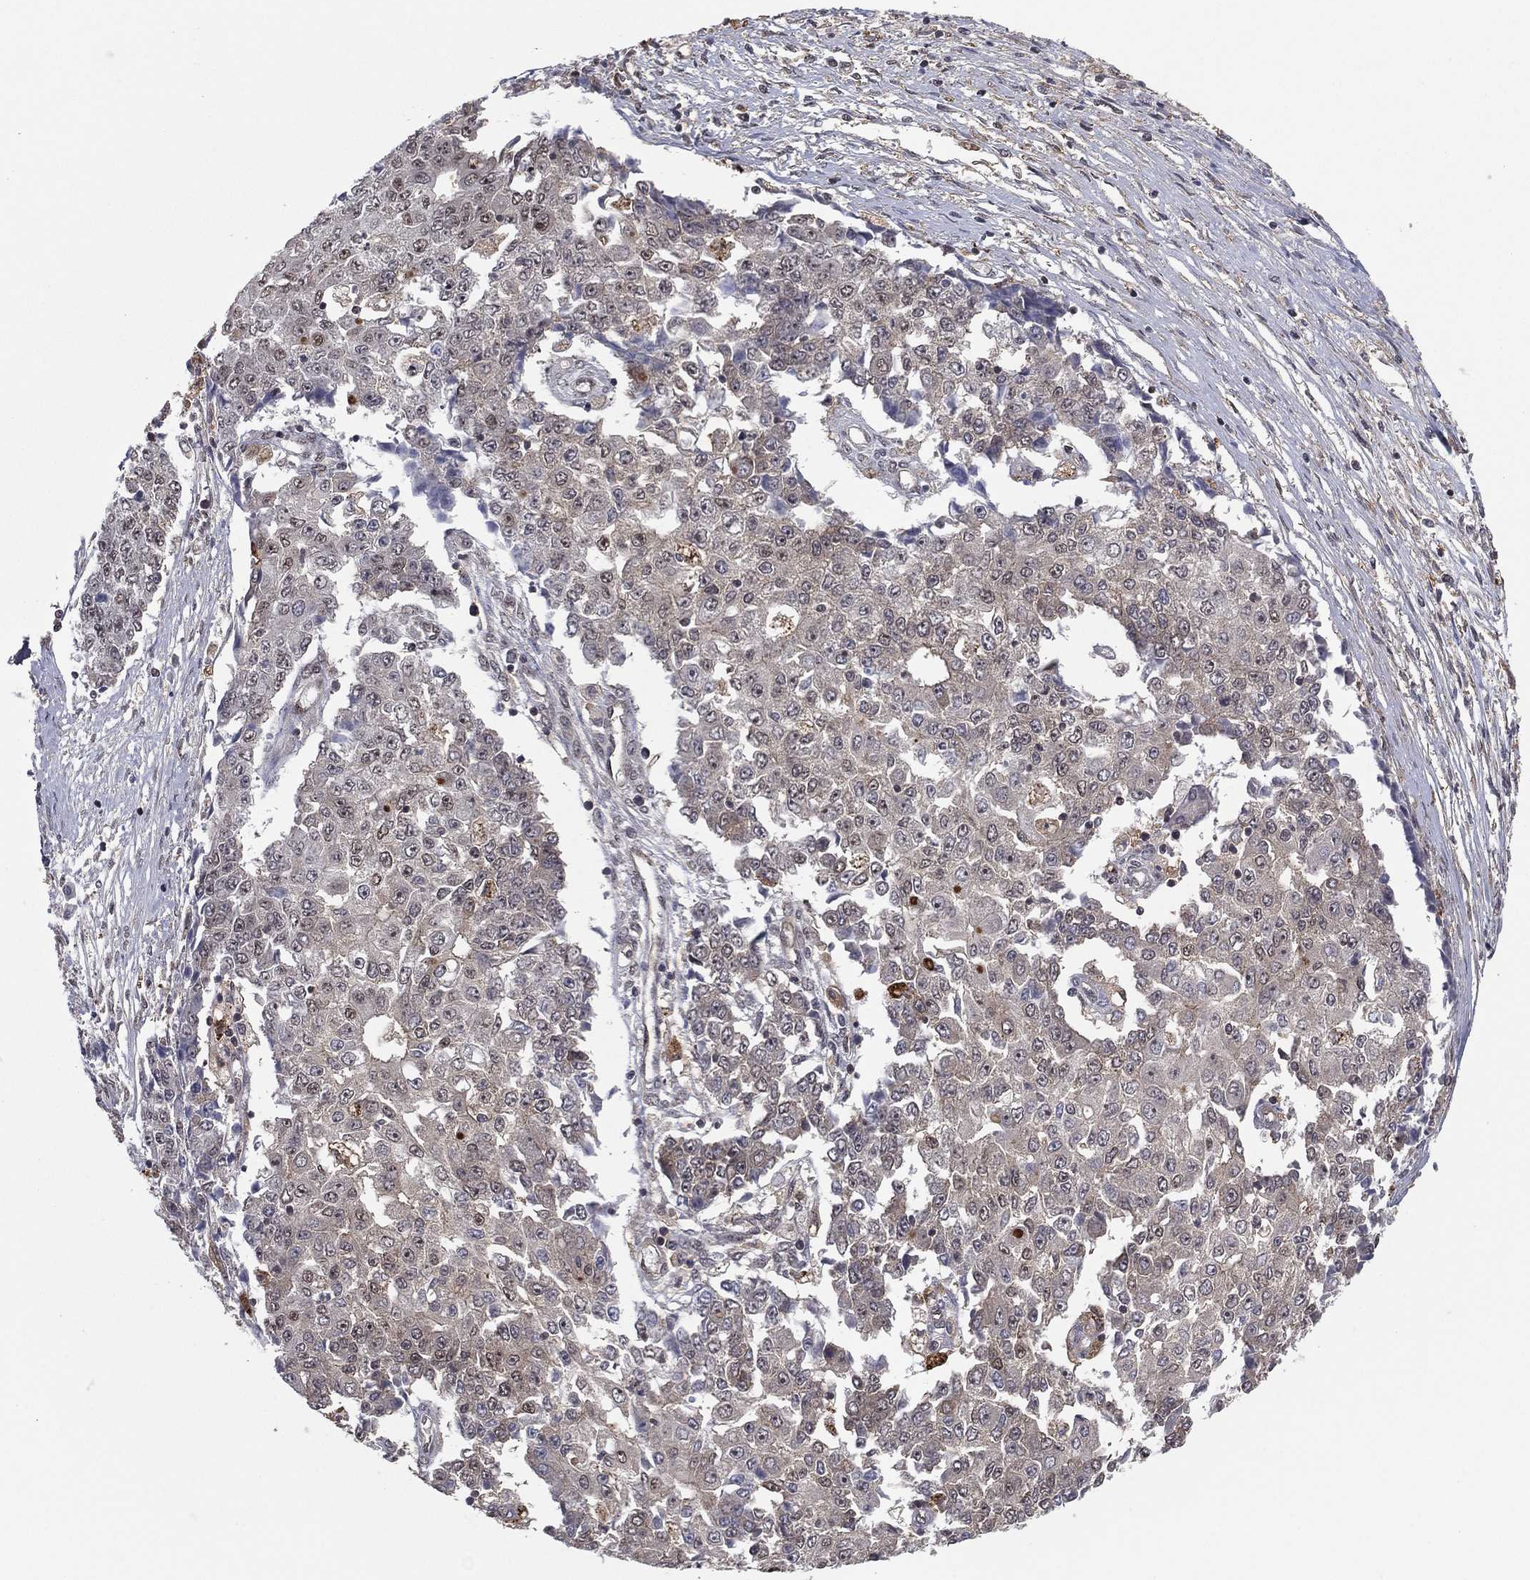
{"staining": {"intensity": "moderate", "quantity": "25%-75%", "location": "nuclear"}, "tissue": "ovarian cancer", "cell_type": "Tumor cells", "image_type": "cancer", "snomed": [{"axis": "morphology", "description": "Carcinoma, endometroid"}, {"axis": "topography", "description": "Ovary"}], "caption": "Immunohistochemical staining of human ovarian cancer displays medium levels of moderate nuclear expression in approximately 25%-75% of tumor cells.", "gene": "GPALPP1", "patient": {"sex": "female", "age": 42}}